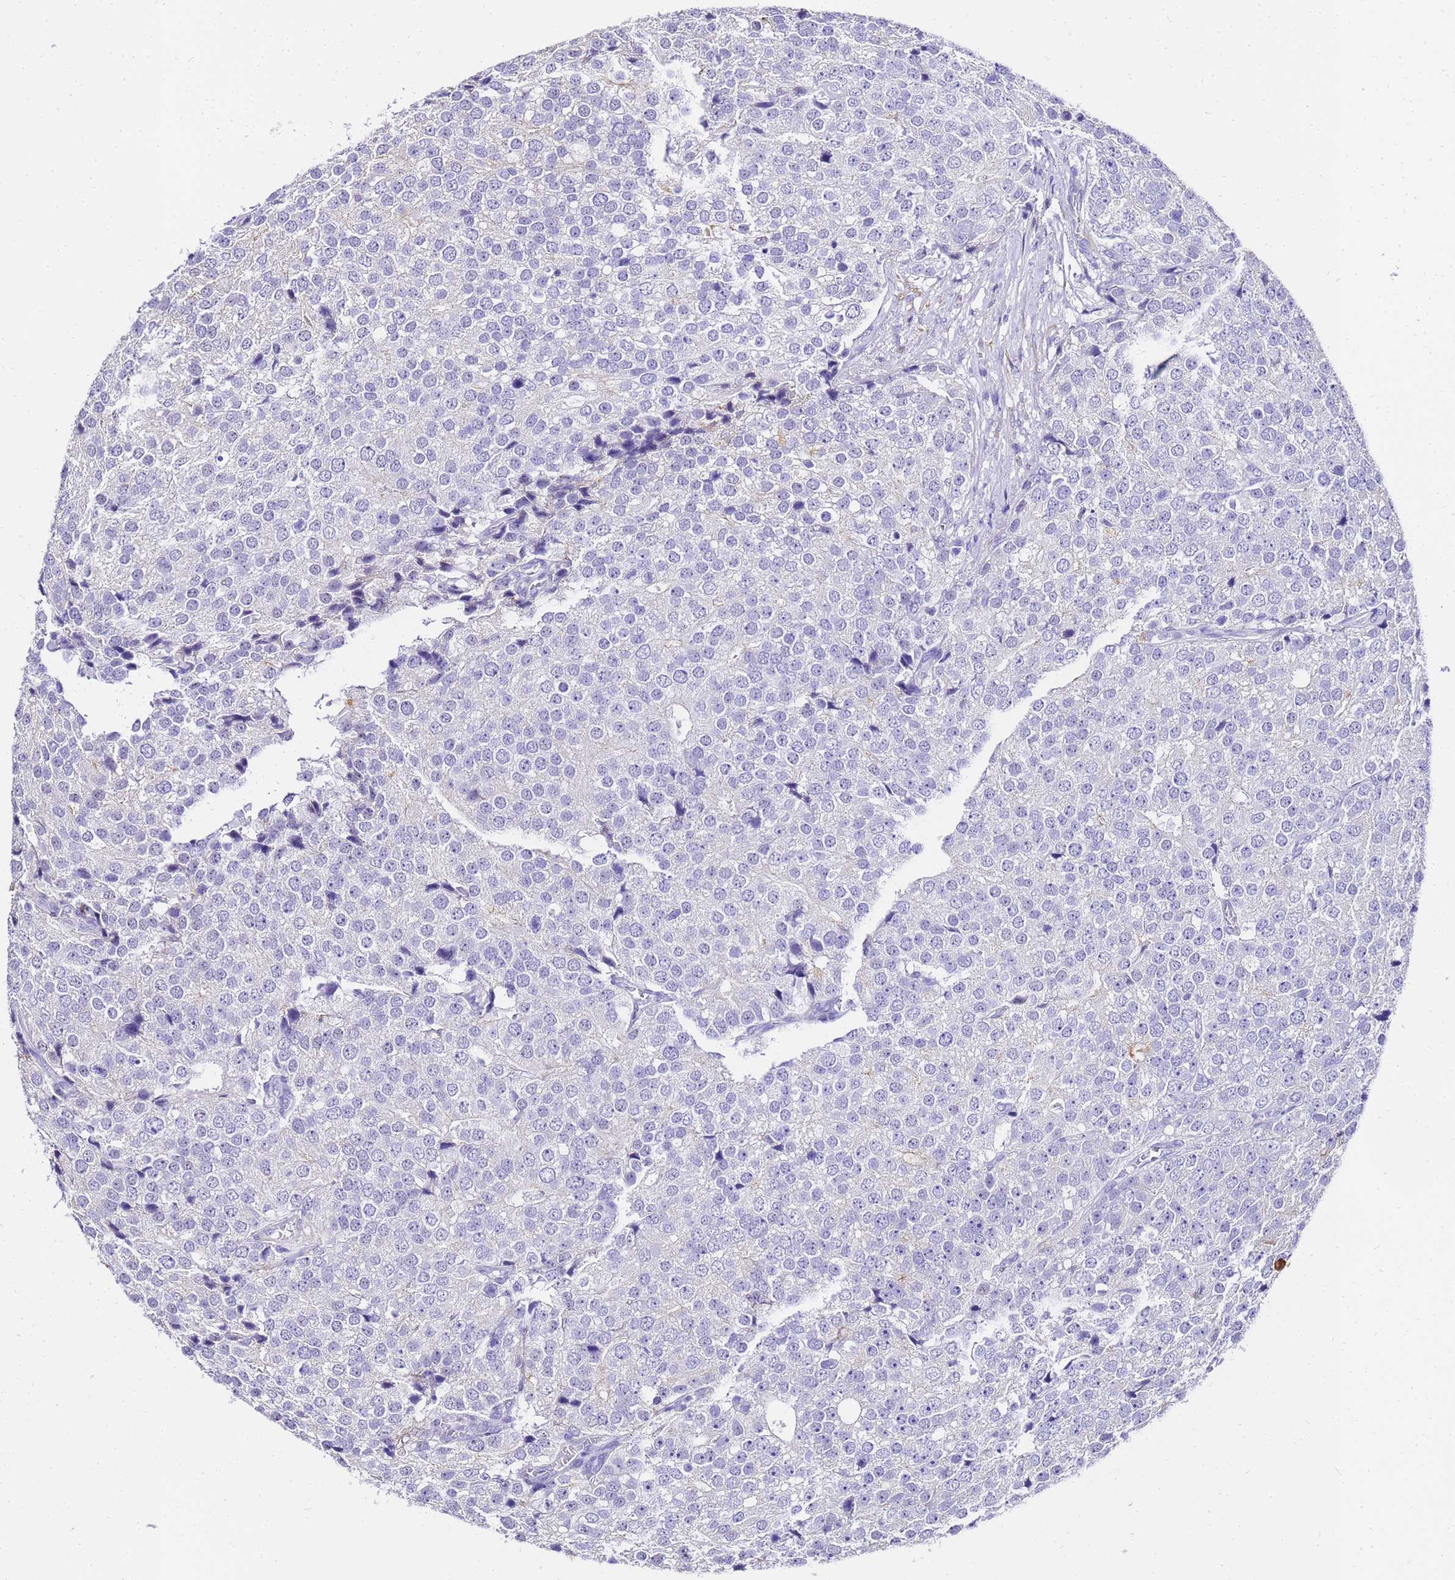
{"staining": {"intensity": "negative", "quantity": "none", "location": "none"}, "tissue": "prostate cancer", "cell_type": "Tumor cells", "image_type": "cancer", "snomed": [{"axis": "morphology", "description": "Adenocarcinoma, High grade"}, {"axis": "topography", "description": "Prostate"}], "caption": "An image of human prostate cancer is negative for staining in tumor cells.", "gene": "HSPB6", "patient": {"sex": "male", "age": 49}}